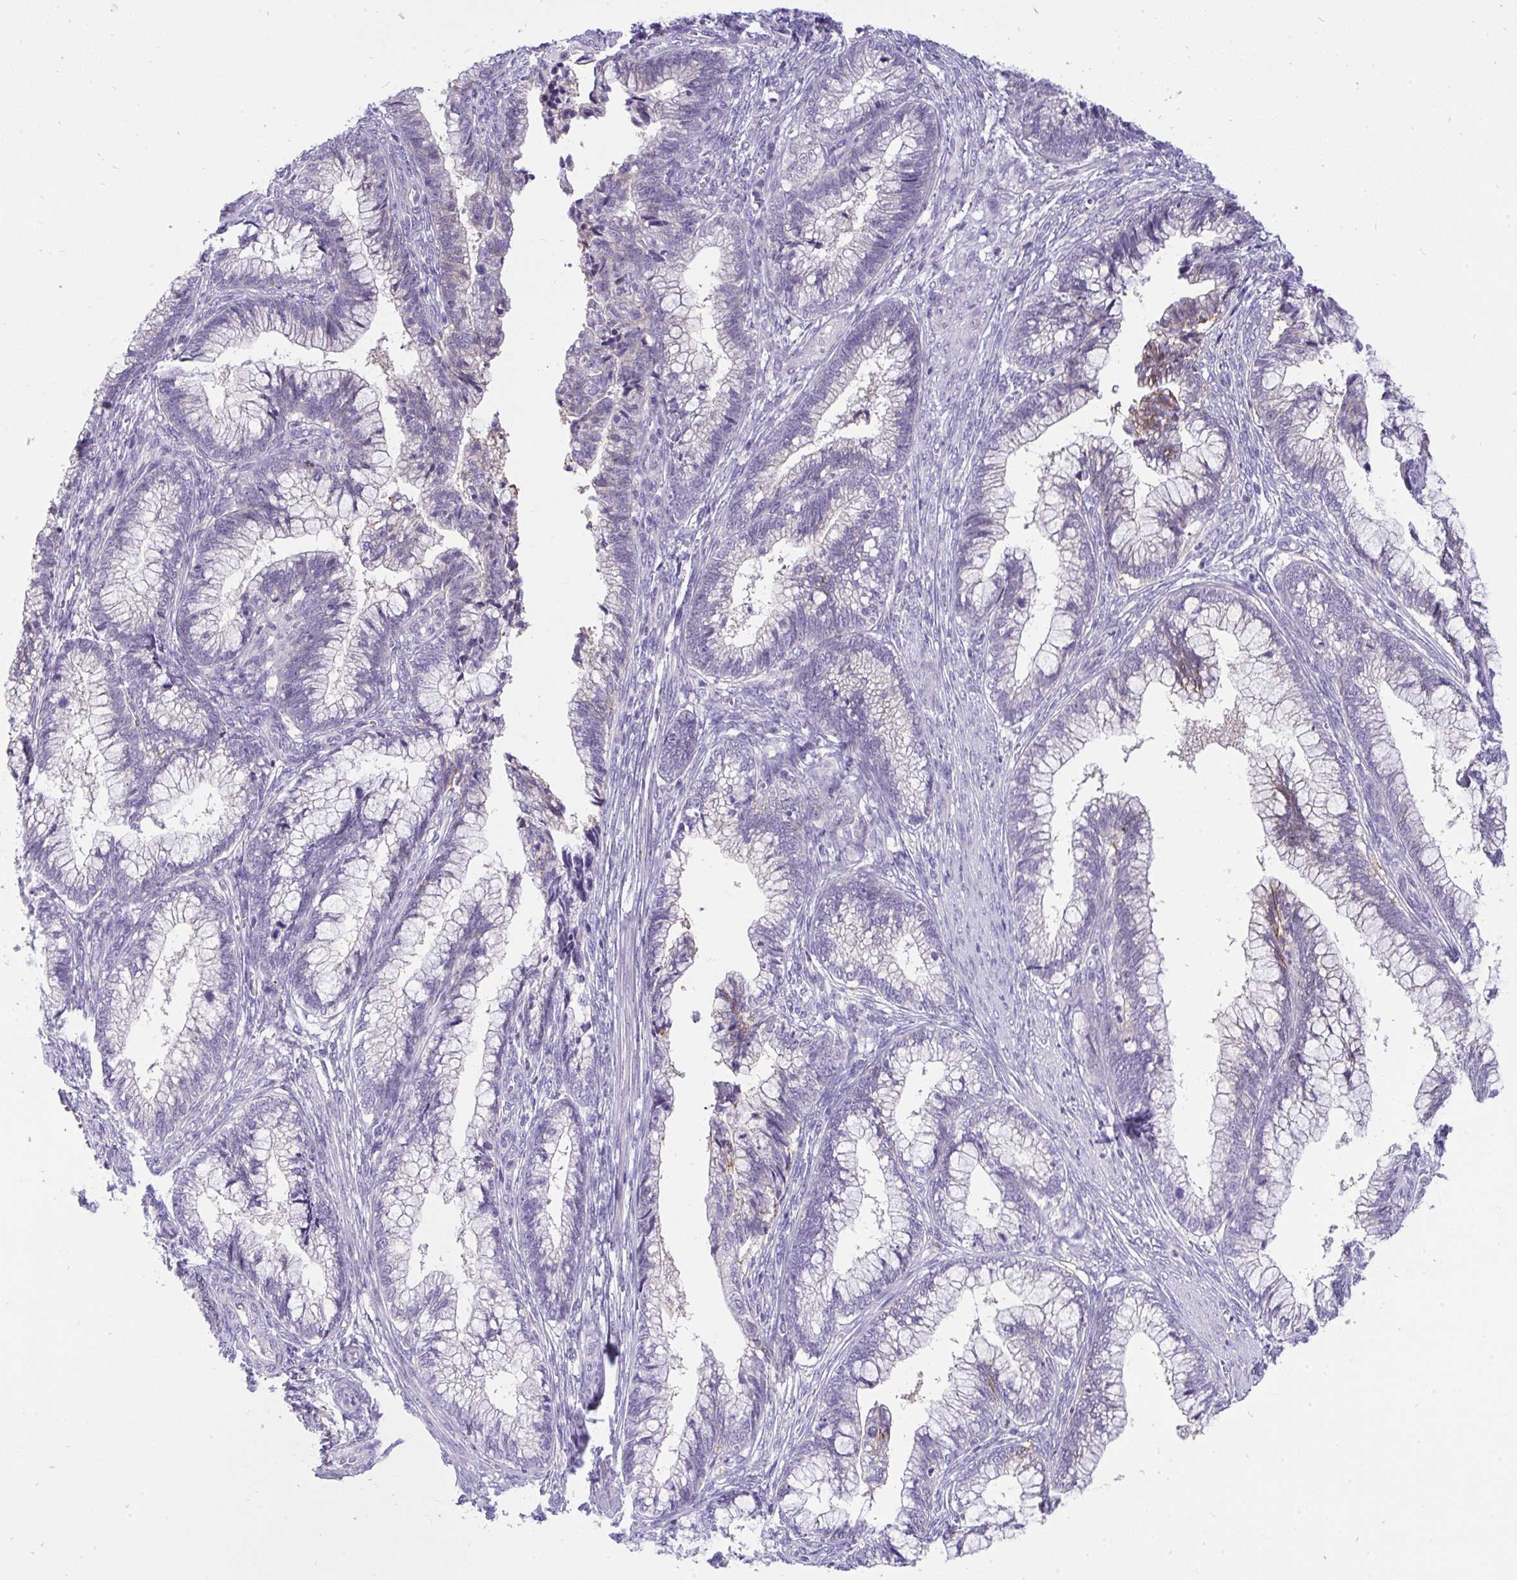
{"staining": {"intensity": "negative", "quantity": "none", "location": "none"}, "tissue": "cervical cancer", "cell_type": "Tumor cells", "image_type": "cancer", "snomed": [{"axis": "morphology", "description": "Adenocarcinoma, NOS"}, {"axis": "topography", "description": "Cervix"}], "caption": "Tumor cells are negative for brown protein staining in cervical cancer (adenocarcinoma).", "gene": "VGLL3", "patient": {"sex": "female", "age": 44}}